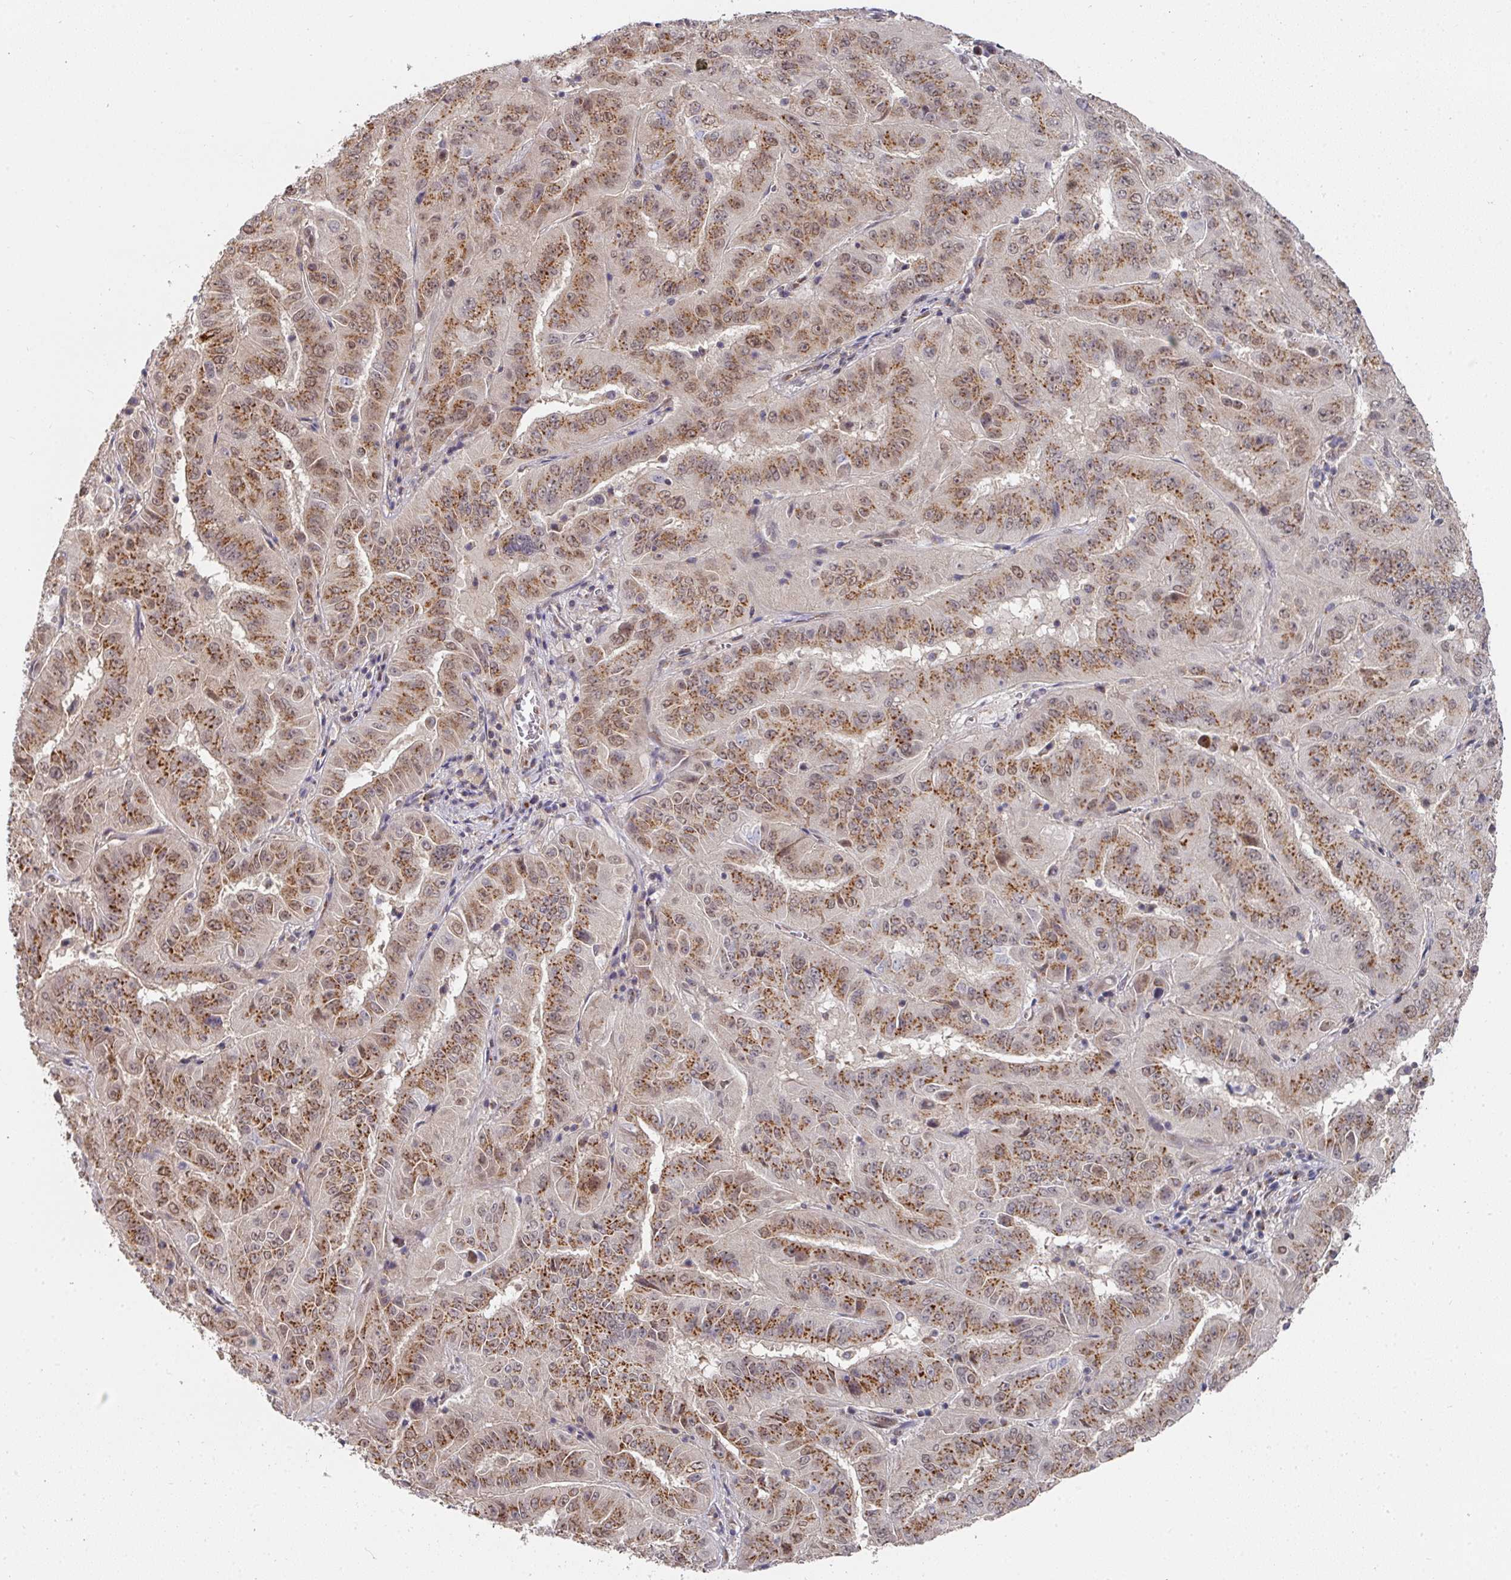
{"staining": {"intensity": "moderate", "quantity": ">75%", "location": "cytoplasmic/membranous"}, "tissue": "pancreatic cancer", "cell_type": "Tumor cells", "image_type": "cancer", "snomed": [{"axis": "morphology", "description": "Adenocarcinoma, NOS"}, {"axis": "topography", "description": "Pancreas"}], "caption": "Protein staining demonstrates moderate cytoplasmic/membranous staining in approximately >75% of tumor cells in adenocarcinoma (pancreatic). (DAB (3,3'-diaminobenzidine) = brown stain, brightfield microscopy at high magnification).", "gene": "C18orf25", "patient": {"sex": "male", "age": 63}}